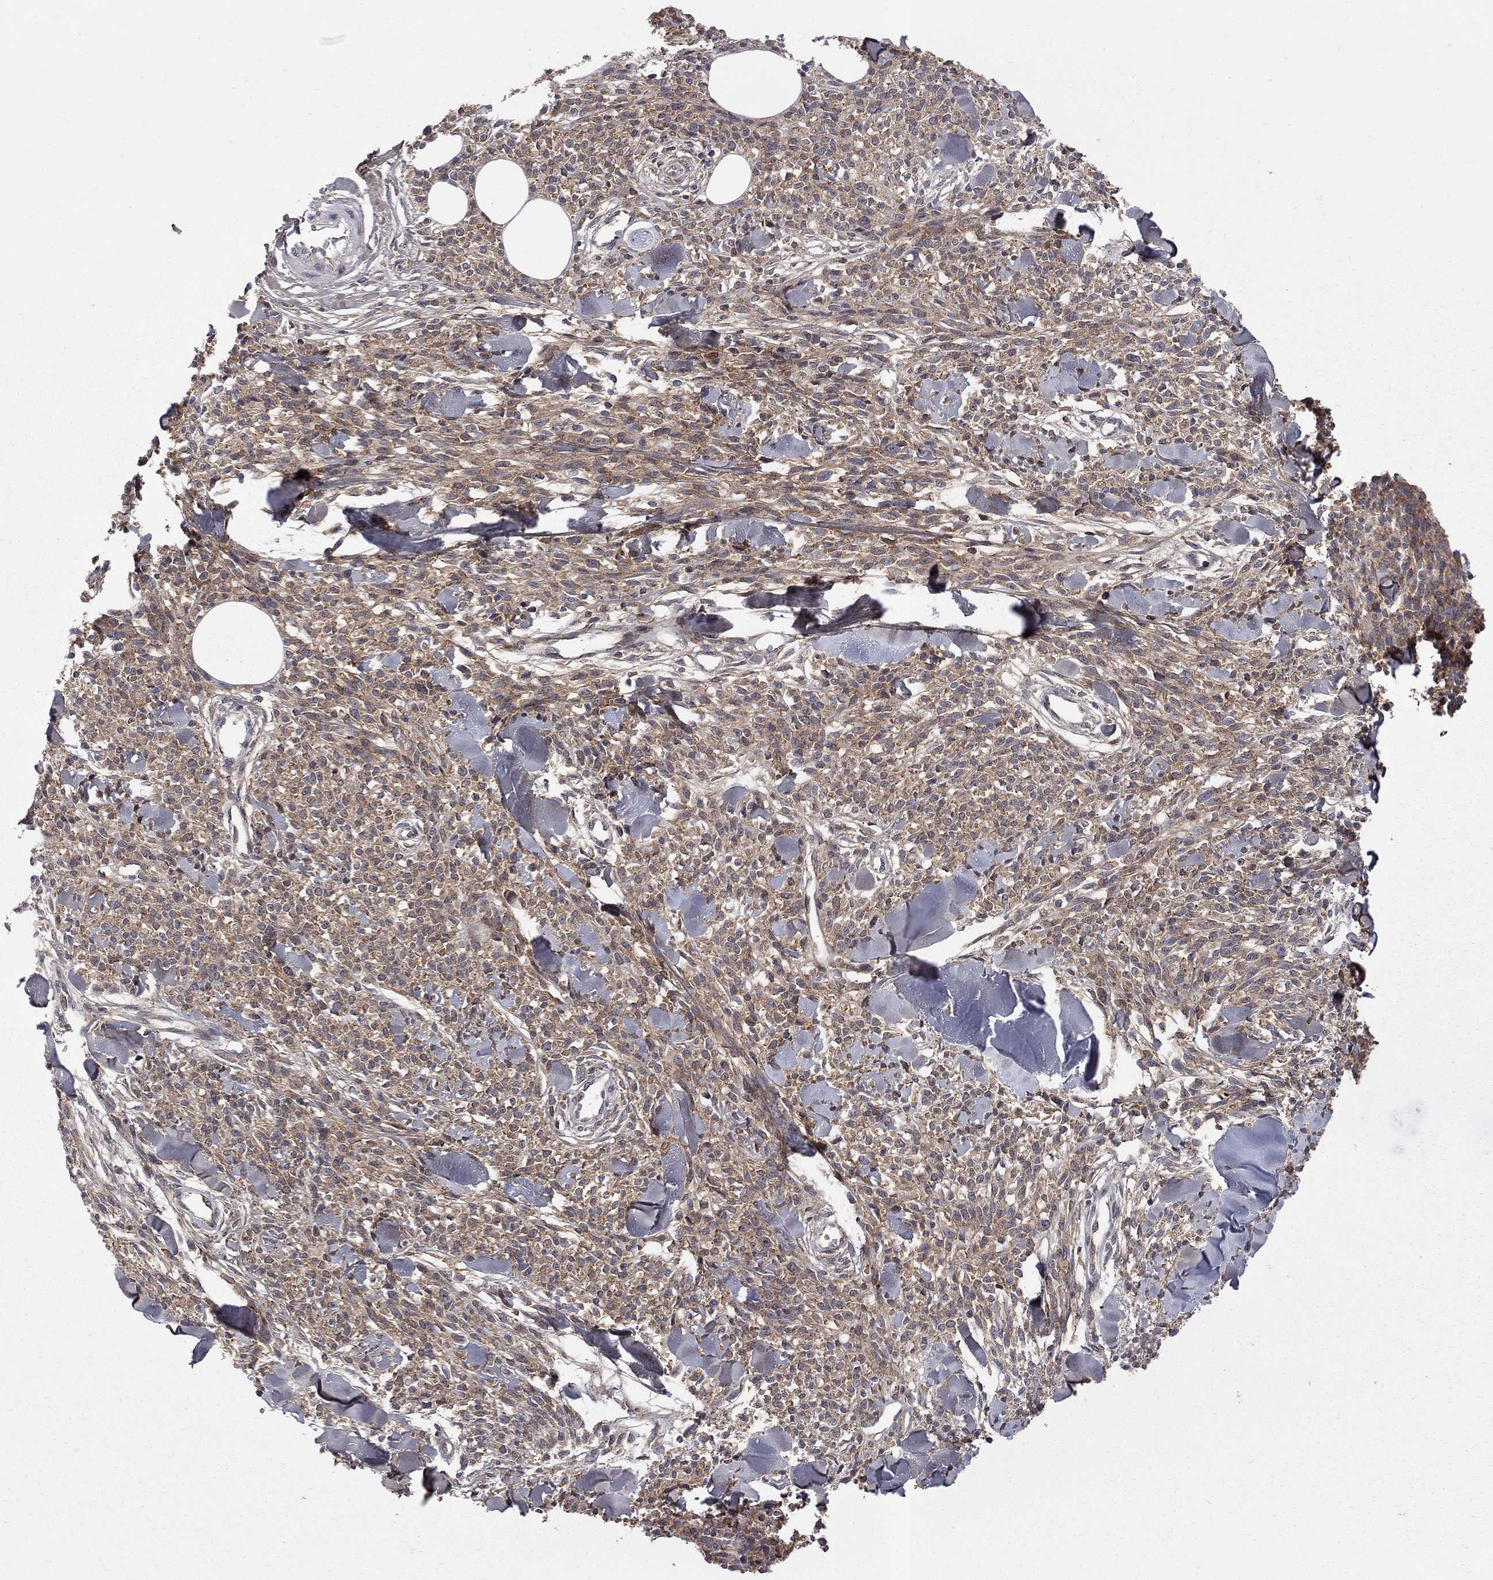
{"staining": {"intensity": "moderate", "quantity": ">75%", "location": "cytoplasmic/membranous"}, "tissue": "melanoma", "cell_type": "Tumor cells", "image_type": "cancer", "snomed": [{"axis": "morphology", "description": "Malignant melanoma, NOS"}, {"axis": "topography", "description": "Skin"}, {"axis": "topography", "description": "Skin of trunk"}], "caption": "This photomicrograph demonstrates IHC staining of malignant melanoma, with medium moderate cytoplasmic/membranous expression in about >75% of tumor cells.", "gene": "CNOT11", "patient": {"sex": "male", "age": 74}}